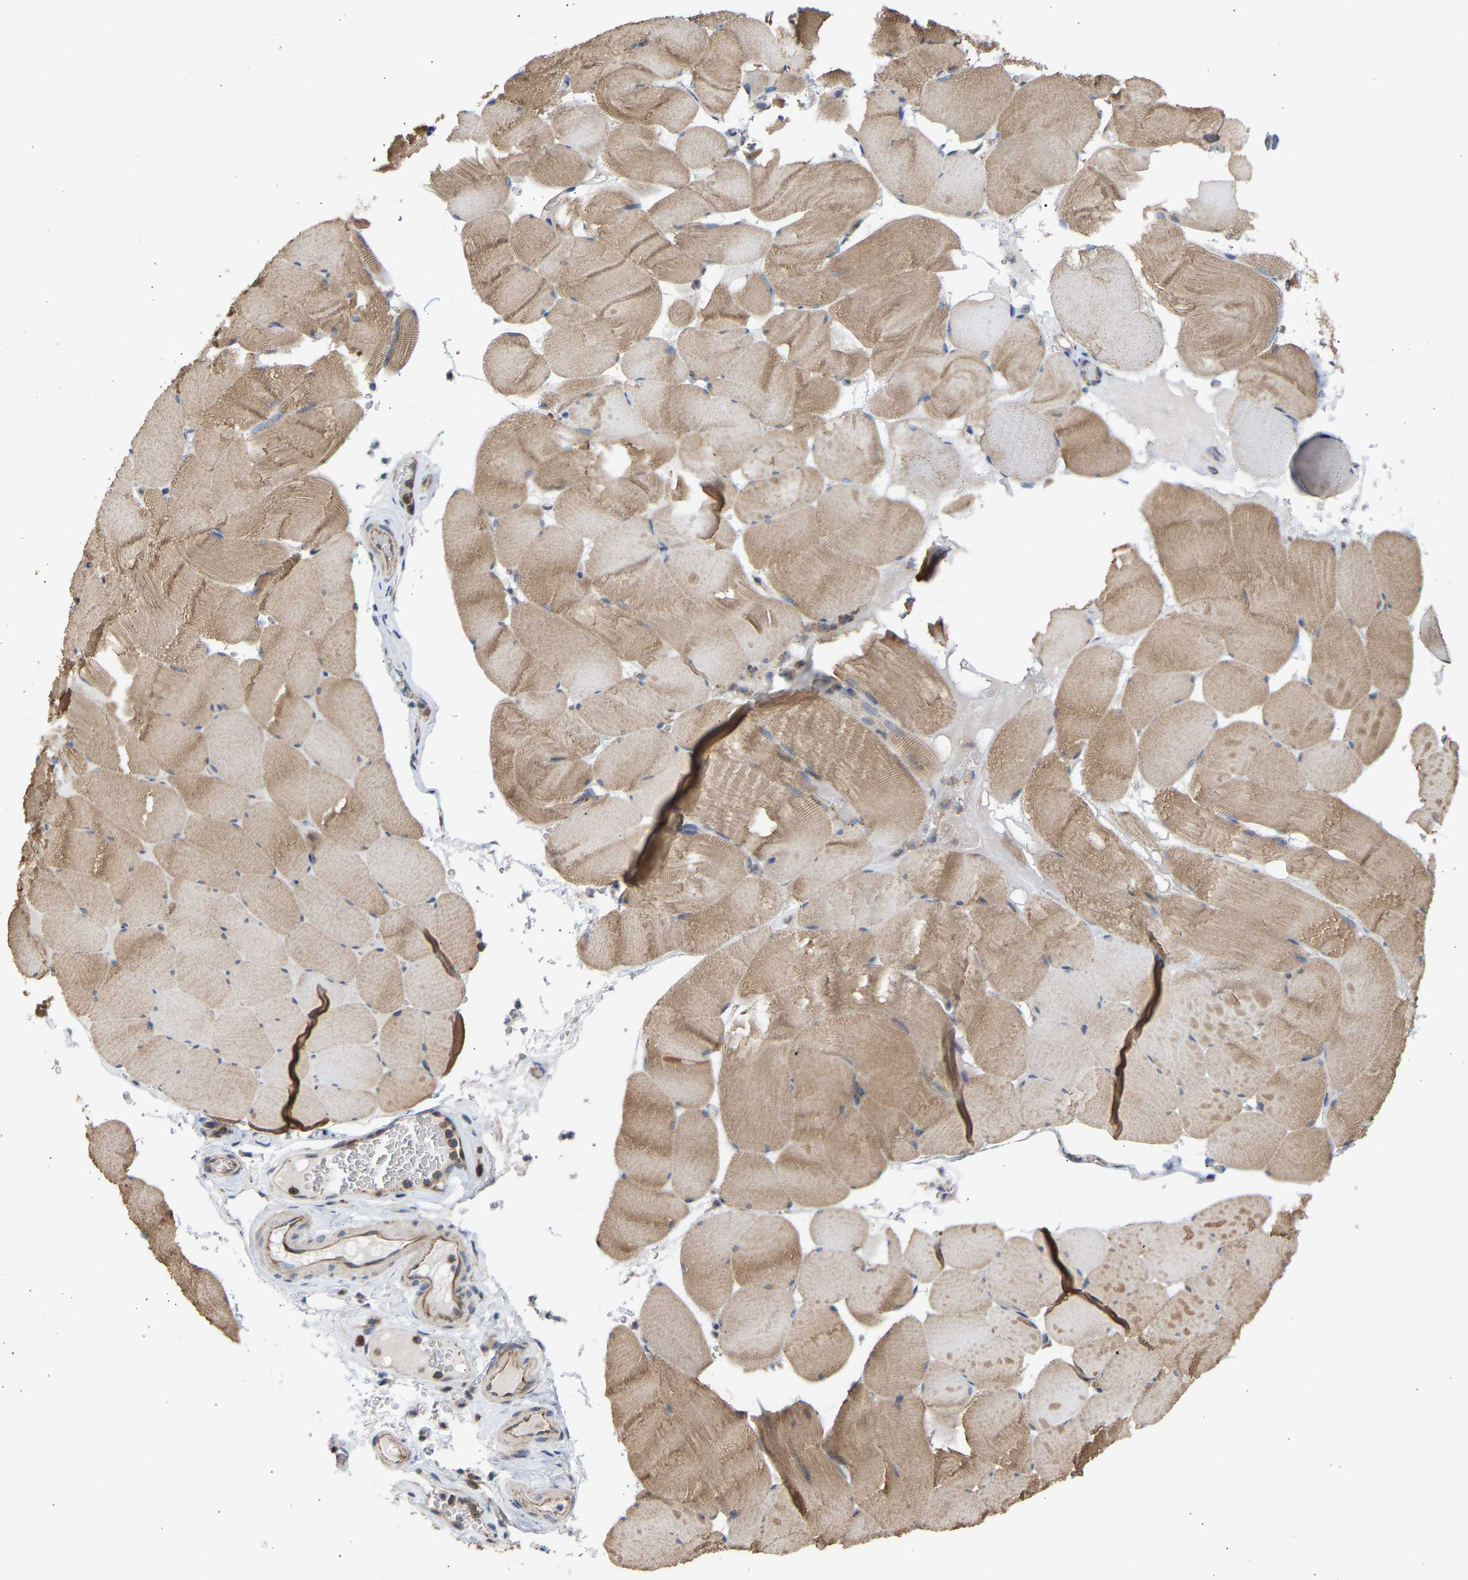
{"staining": {"intensity": "moderate", "quantity": ">75%", "location": "cytoplasmic/membranous"}, "tissue": "skeletal muscle", "cell_type": "Myocytes", "image_type": "normal", "snomed": [{"axis": "morphology", "description": "Normal tissue, NOS"}, {"axis": "topography", "description": "Skeletal muscle"}], "caption": "An image of human skeletal muscle stained for a protein exhibits moderate cytoplasmic/membranous brown staining in myocytes.", "gene": "GCN1", "patient": {"sex": "male", "age": 62}}